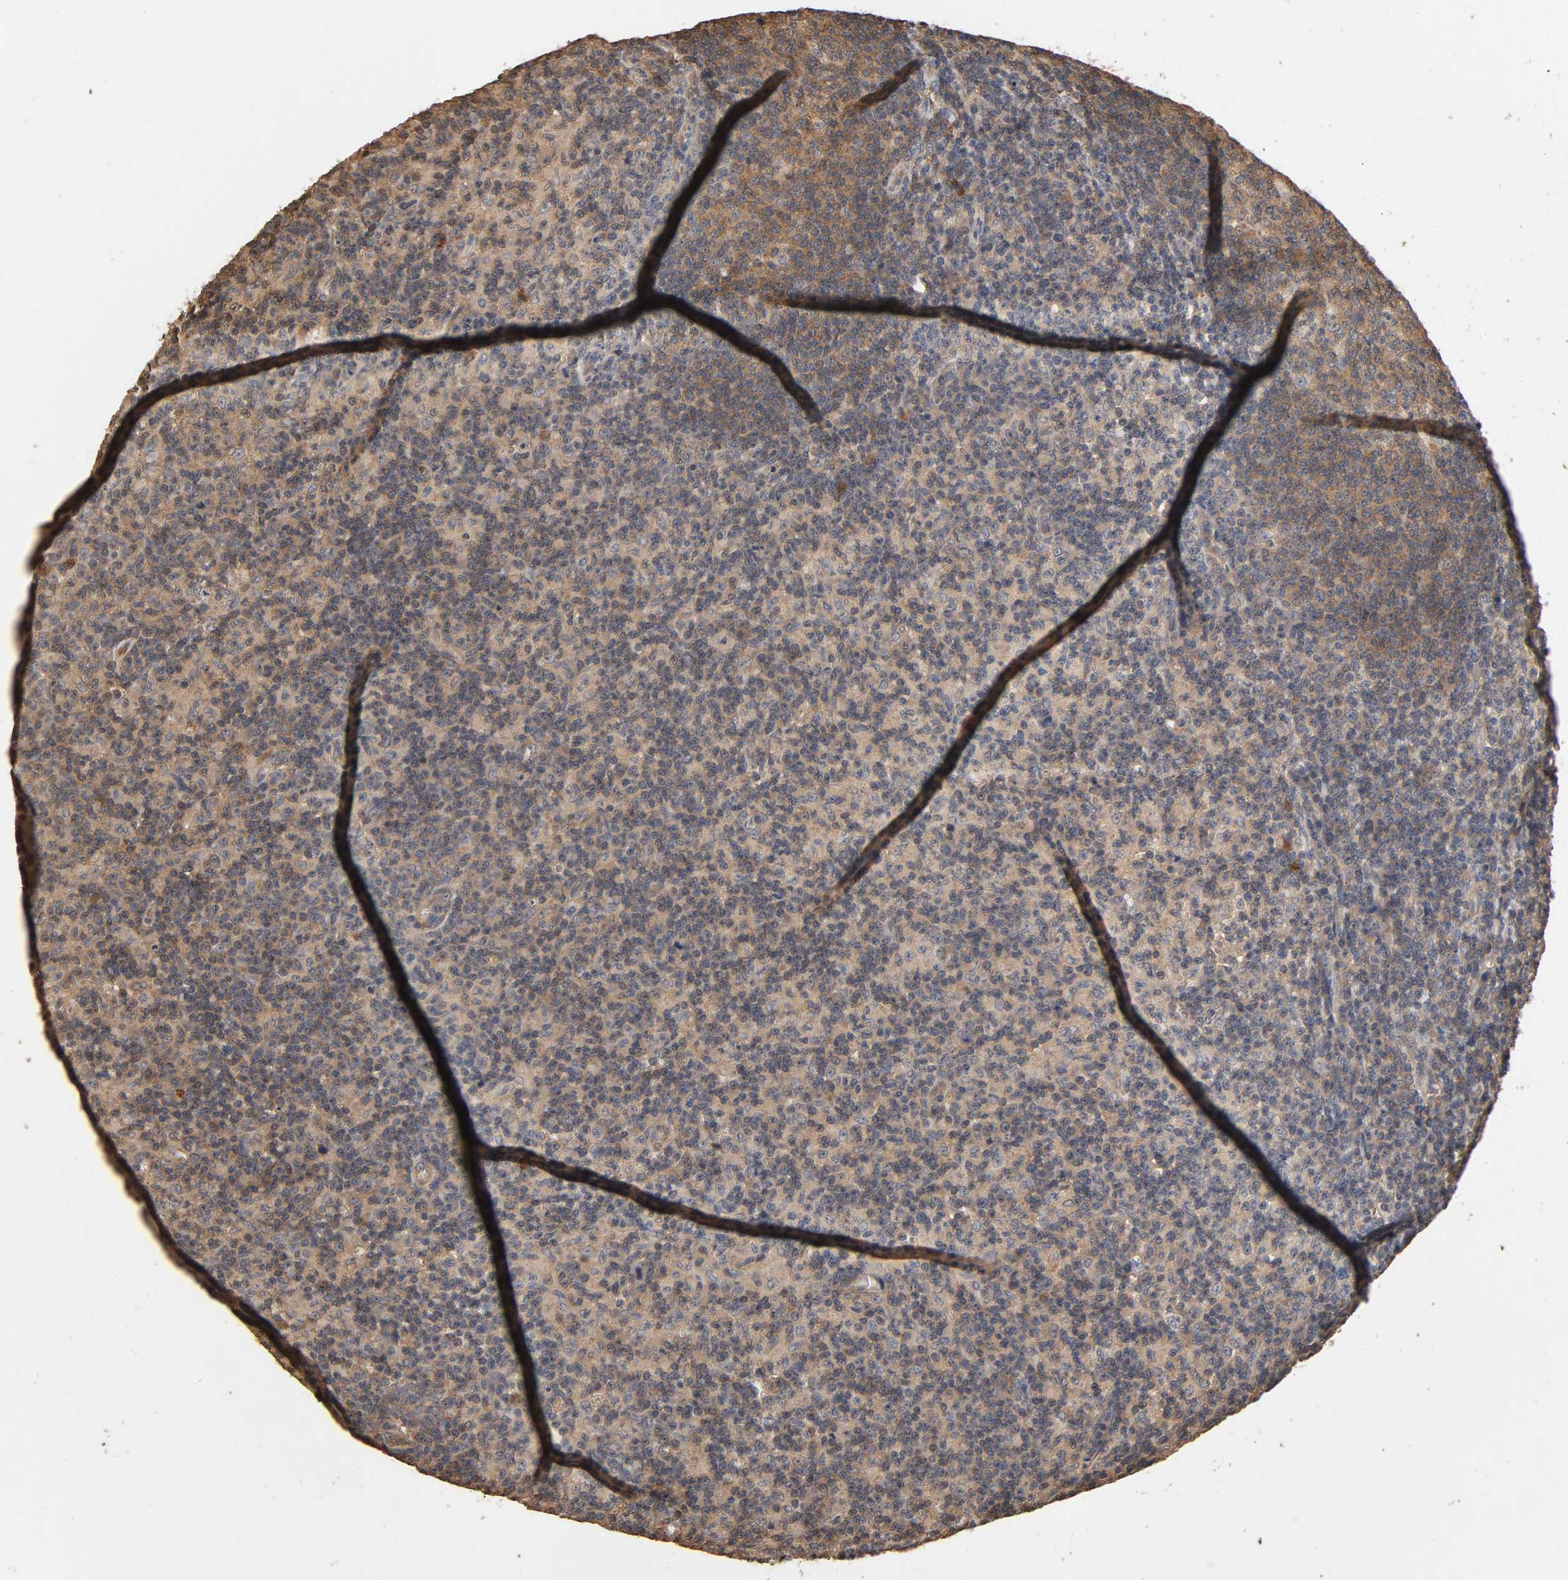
{"staining": {"intensity": "moderate", "quantity": ">75%", "location": "cytoplasmic/membranous"}, "tissue": "lymph node", "cell_type": "Germinal center cells", "image_type": "normal", "snomed": [{"axis": "morphology", "description": "Normal tissue, NOS"}, {"axis": "morphology", "description": "Inflammation, NOS"}, {"axis": "topography", "description": "Lymph node"}], "caption": "Protein analysis of normal lymph node exhibits moderate cytoplasmic/membranous expression in approximately >75% of germinal center cells. Using DAB (brown) and hematoxylin (blue) stains, captured at high magnification using brightfield microscopy.", "gene": "ARHGEF7", "patient": {"sex": "male", "age": 55}}